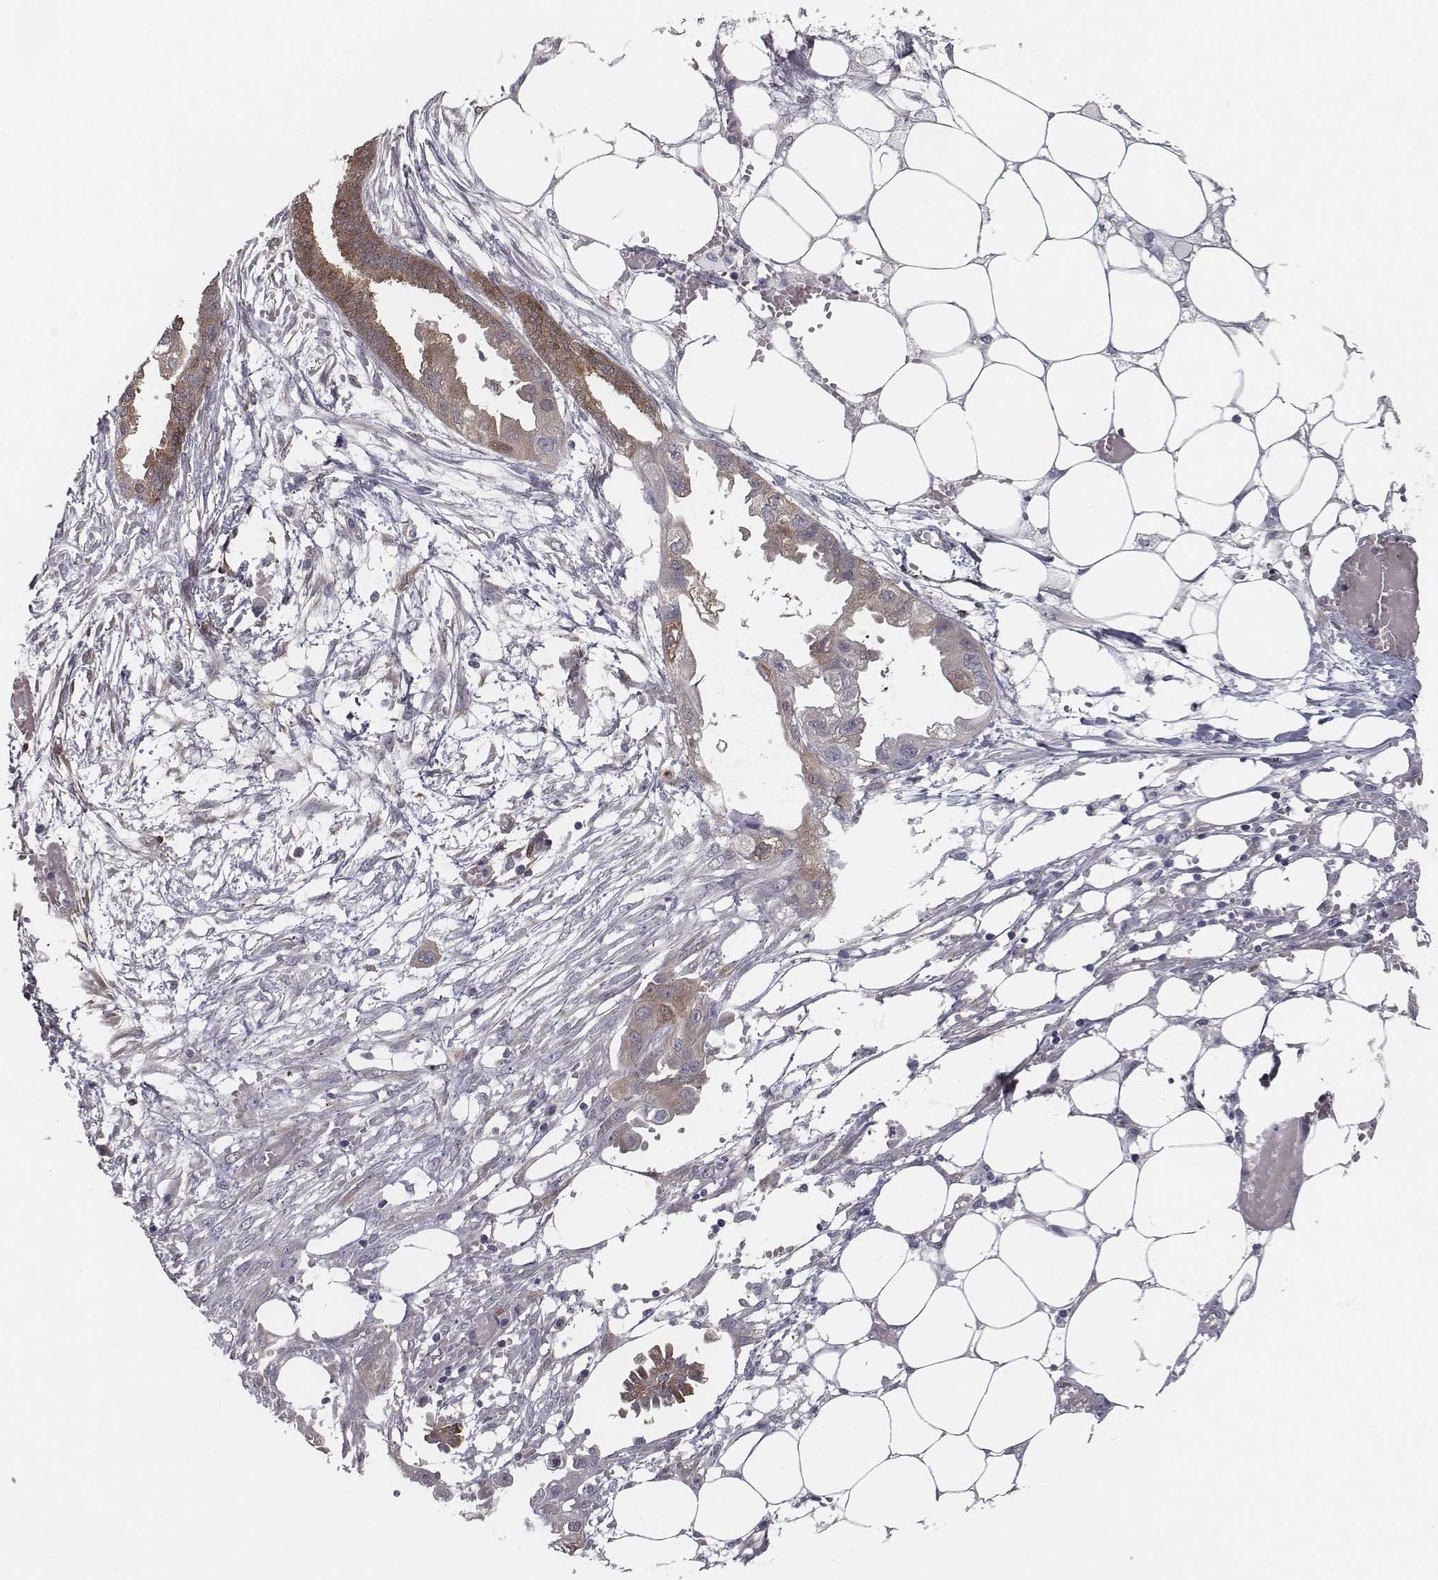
{"staining": {"intensity": "moderate", "quantity": ">75%", "location": "cytoplasmic/membranous"}, "tissue": "endometrial cancer", "cell_type": "Tumor cells", "image_type": "cancer", "snomed": [{"axis": "morphology", "description": "Adenocarcinoma, NOS"}, {"axis": "morphology", "description": "Adenocarcinoma, metastatic, NOS"}, {"axis": "topography", "description": "Adipose tissue"}, {"axis": "topography", "description": "Endometrium"}], "caption": "IHC micrograph of neoplastic tissue: endometrial cancer (metastatic adenocarcinoma) stained using IHC exhibits medium levels of moderate protein expression localized specifically in the cytoplasmic/membranous of tumor cells, appearing as a cytoplasmic/membranous brown color.", "gene": "ISYNA1", "patient": {"sex": "female", "age": 67}}